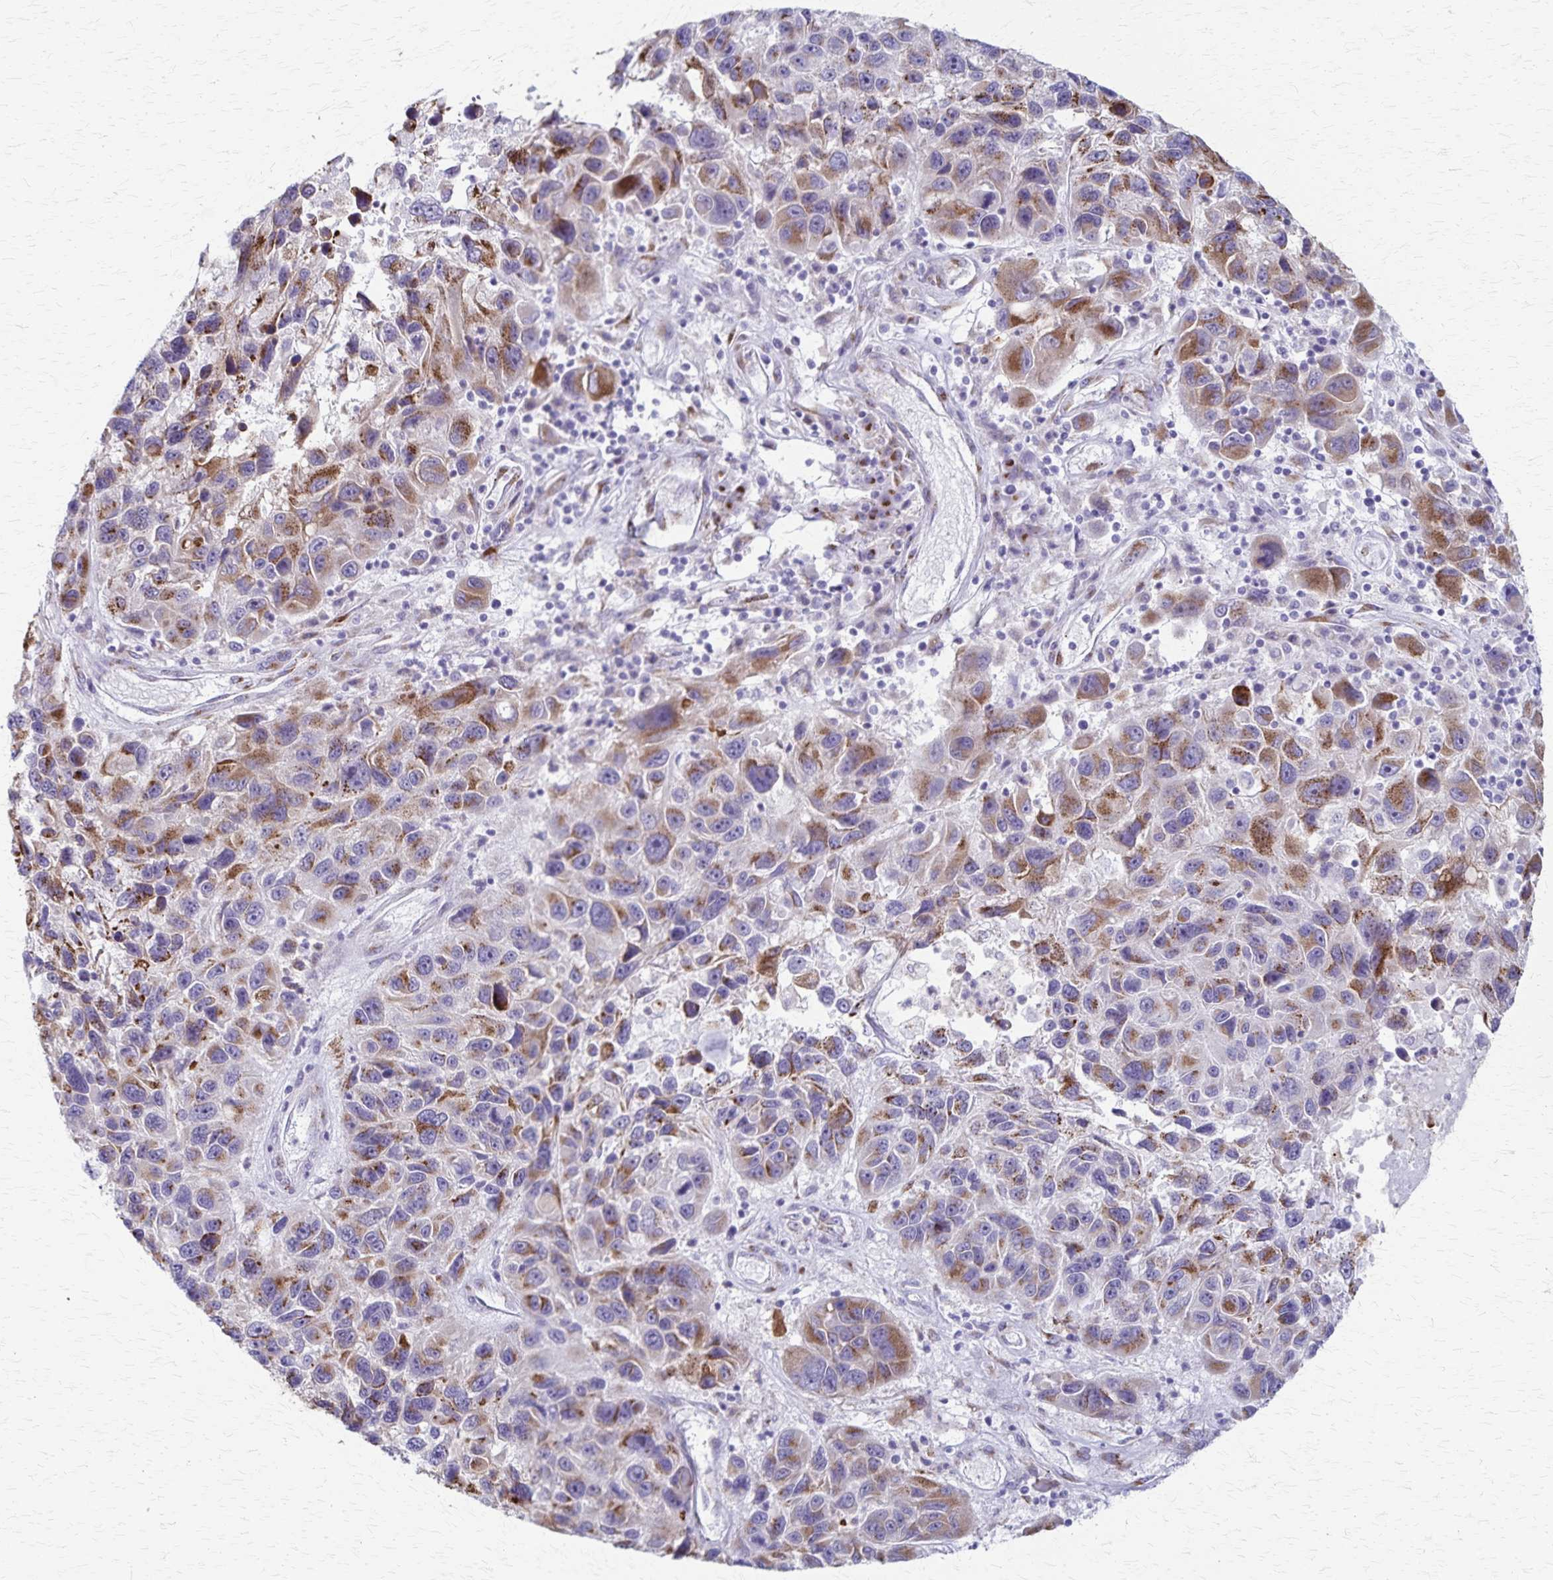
{"staining": {"intensity": "moderate", "quantity": ">75%", "location": "cytoplasmic/membranous"}, "tissue": "melanoma", "cell_type": "Tumor cells", "image_type": "cancer", "snomed": [{"axis": "morphology", "description": "Malignant melanoma, NOS"}, {"axis": "topography", "description": "Skin"}], "caption": "Protein expression analysis of human malignant melanoma reveals moderate cytoplasmic/membranous staining in approximately >75% of tumor cells.", "gene": "MCFD2", "patient": {"sex": "male", "age": 53}}